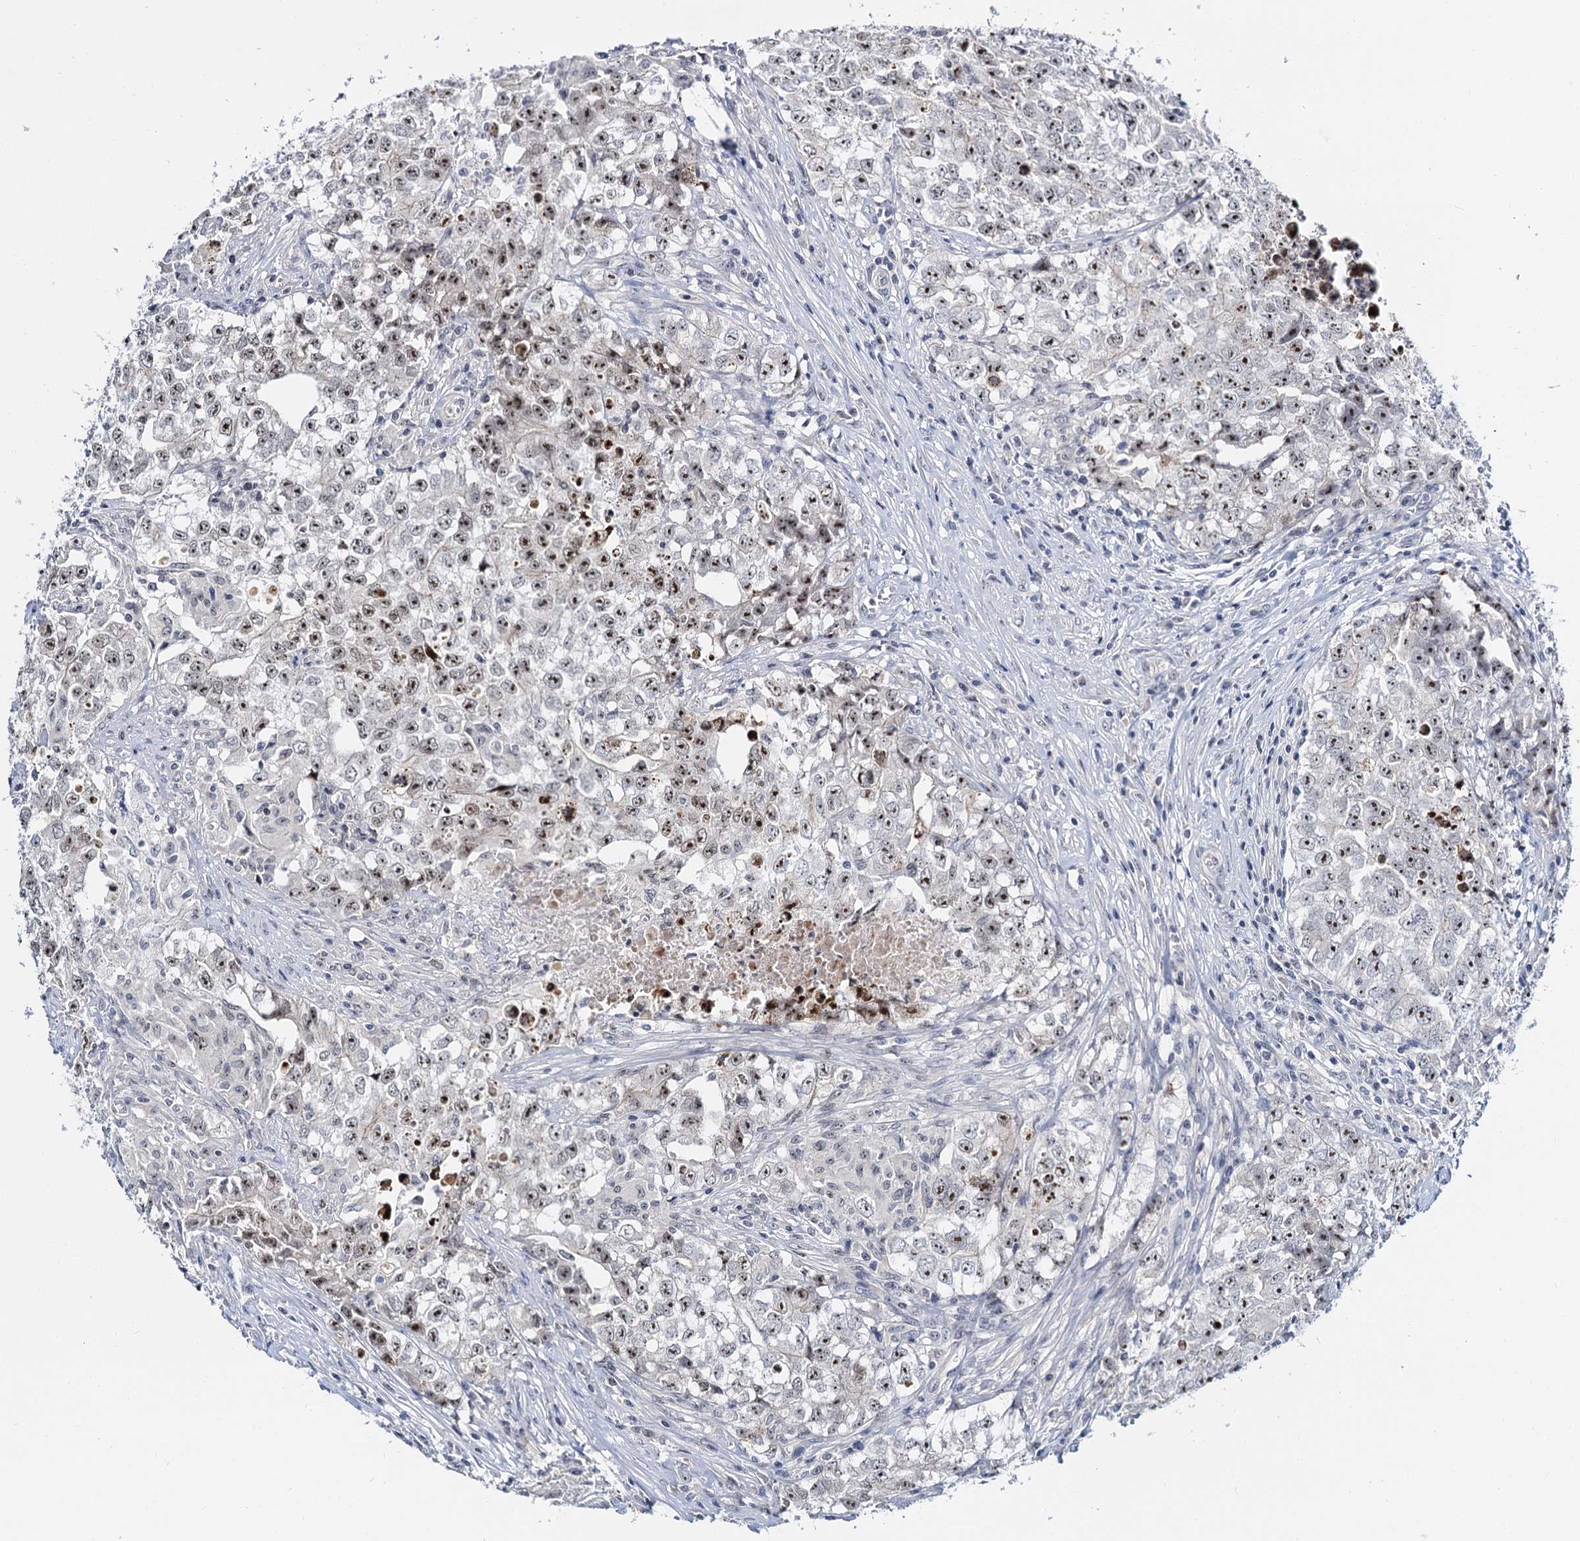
{"staining": {"intensity": "moderate", "quantity": ">75%", "location": "nuclear"}, "tissue": "testis cancer", "cell_type": "Tumor cells", "image_type": "cancer", "snomed": [{"axis": "morphology", "description": "Seminoma, NOS"}, {"axis": "morphology", "description": "Carcinoma, Embryonal, NOS"}, {"axis": "topography", "description": "Testis"}], "caption": "This is an image of immunohistochemistry (IHC) staining of embryonal carcinoma (testis), which shows moderate staining in the nuclear of tumor cells.", "gene": "NOP2", "patient": {"sex": "male", "age": 43}}